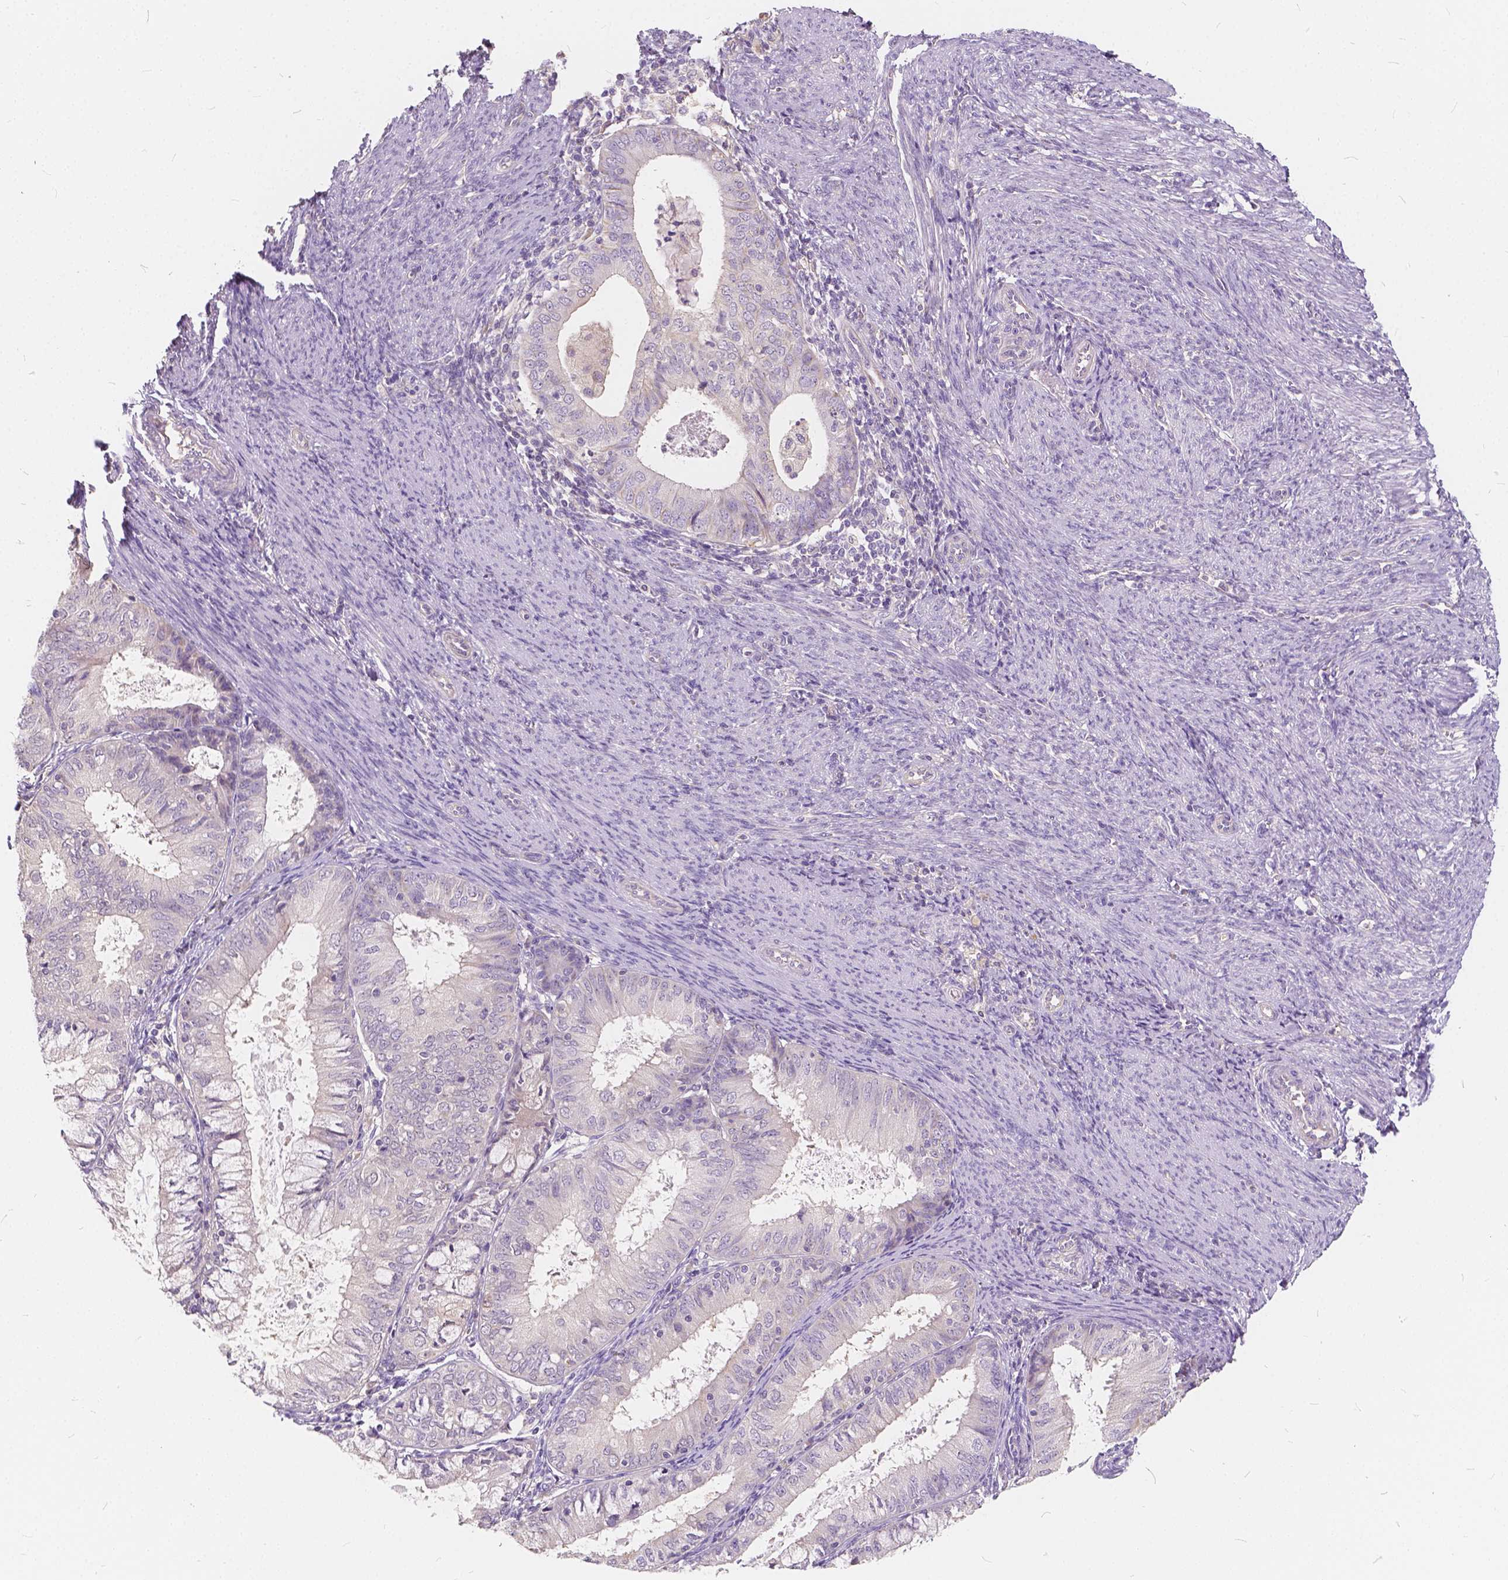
{"staining": {"intensity": "negative", "quantity": "none", "location": "none"}, "tissue": "endometrial cancer", "cell_type": "Tumor cells", "image_type": "cancer", "snomed": [{"axis": "morphology", "description": "Adenocarcinoma, NOS"}, {"axis": "topography", "description": "Endometrium"}], "caption": "There is no significant expression in tumor cells of endometrial cancer.", "gene": "KIAA0513", "patient": {"sex": "female", "age": 57}}